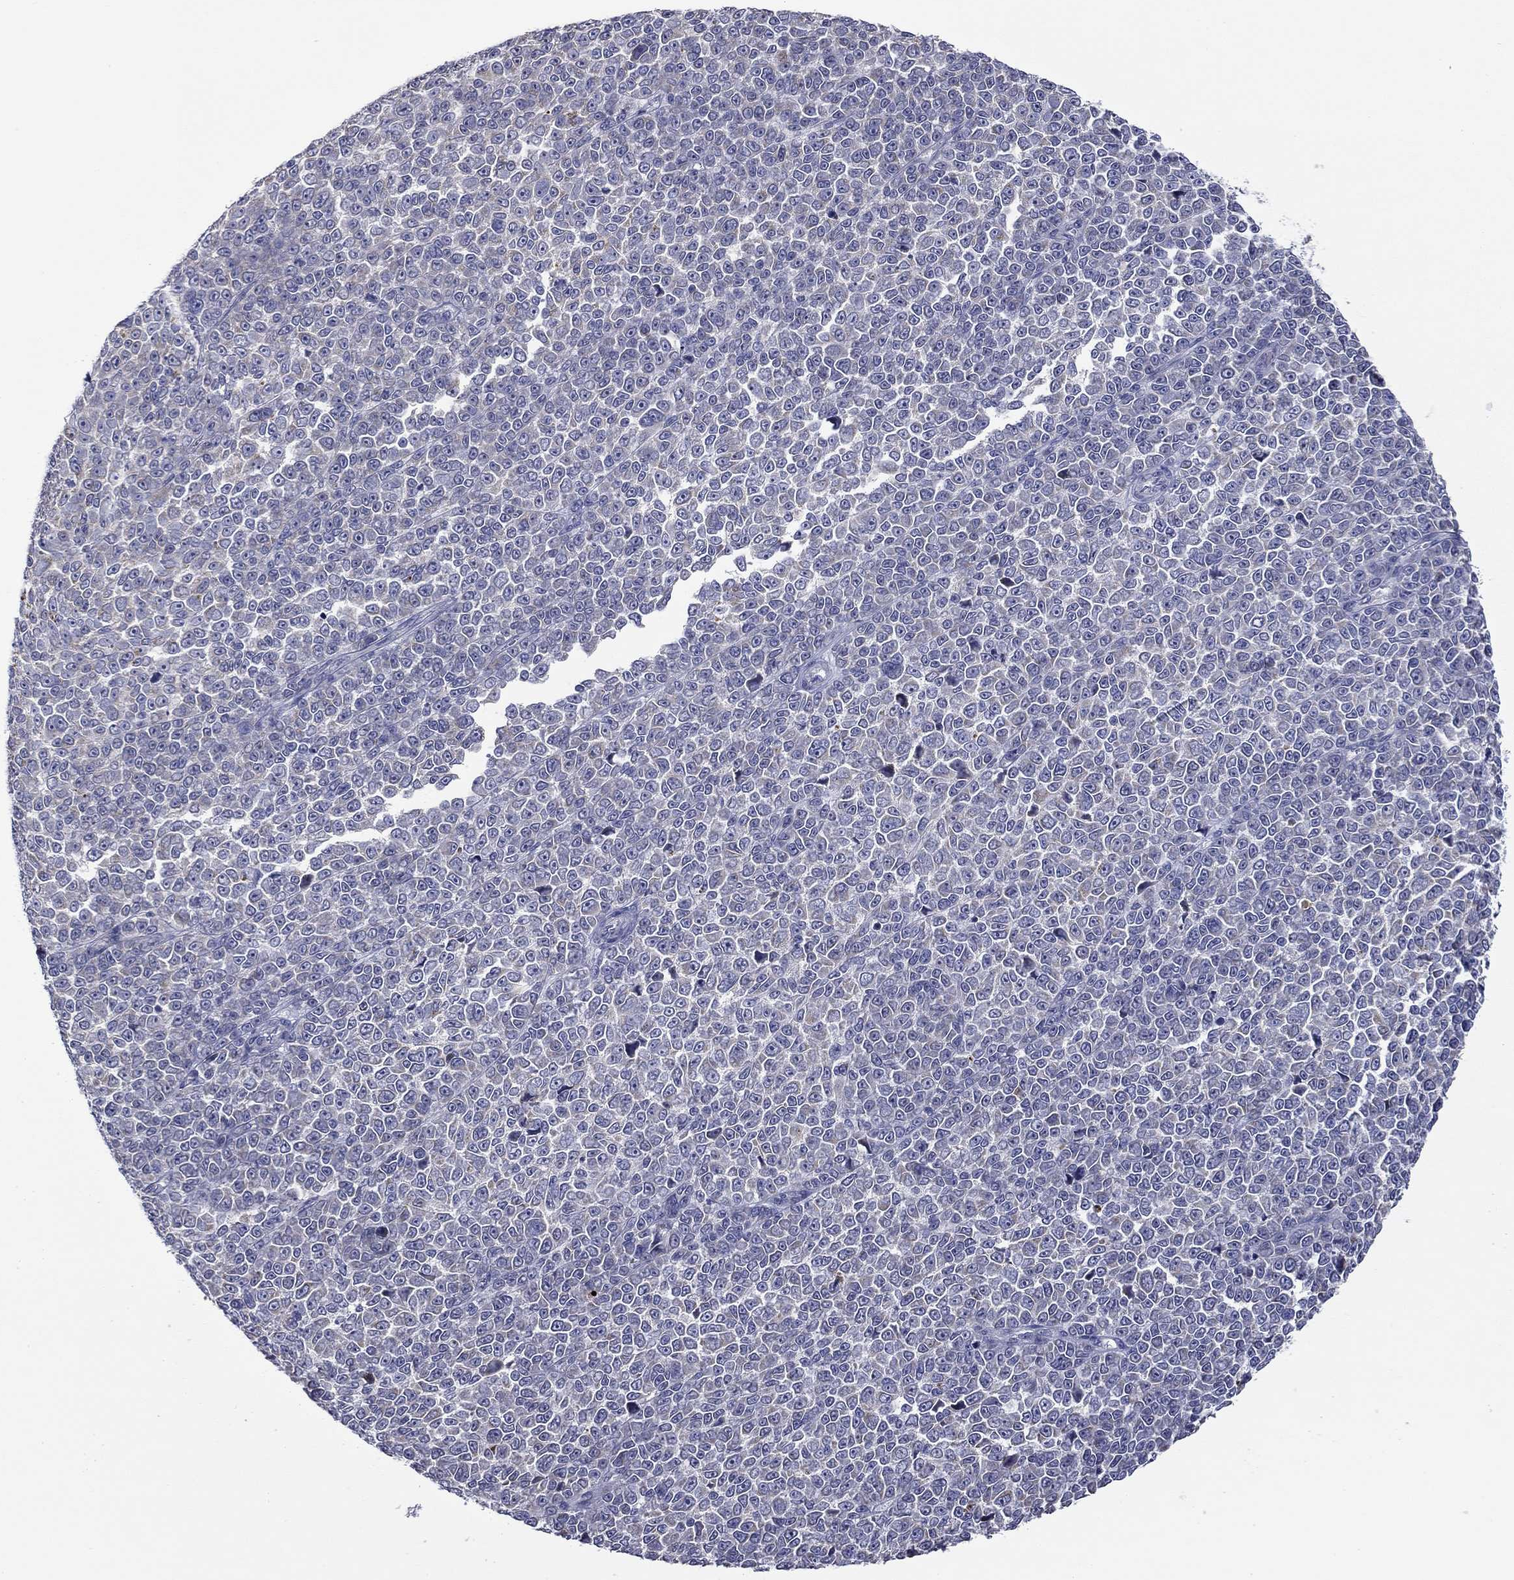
{"staining": {"intensity": "negative", "quantity": "none", "location": "none"}, "tissue": "melanoma", "cell_type": "Tumor cells", "image_type": "cancer", "snomed": [{"axis": "morphology", "description": "Malignant melanoma, NOS"}, {"axis": "topography", "description": "Skin"}], "caption": "Tumor cells show no significant protein positivity in melanoma.", "gene": "SPATA7", "patient": {"sex": "female", "age": 95}}